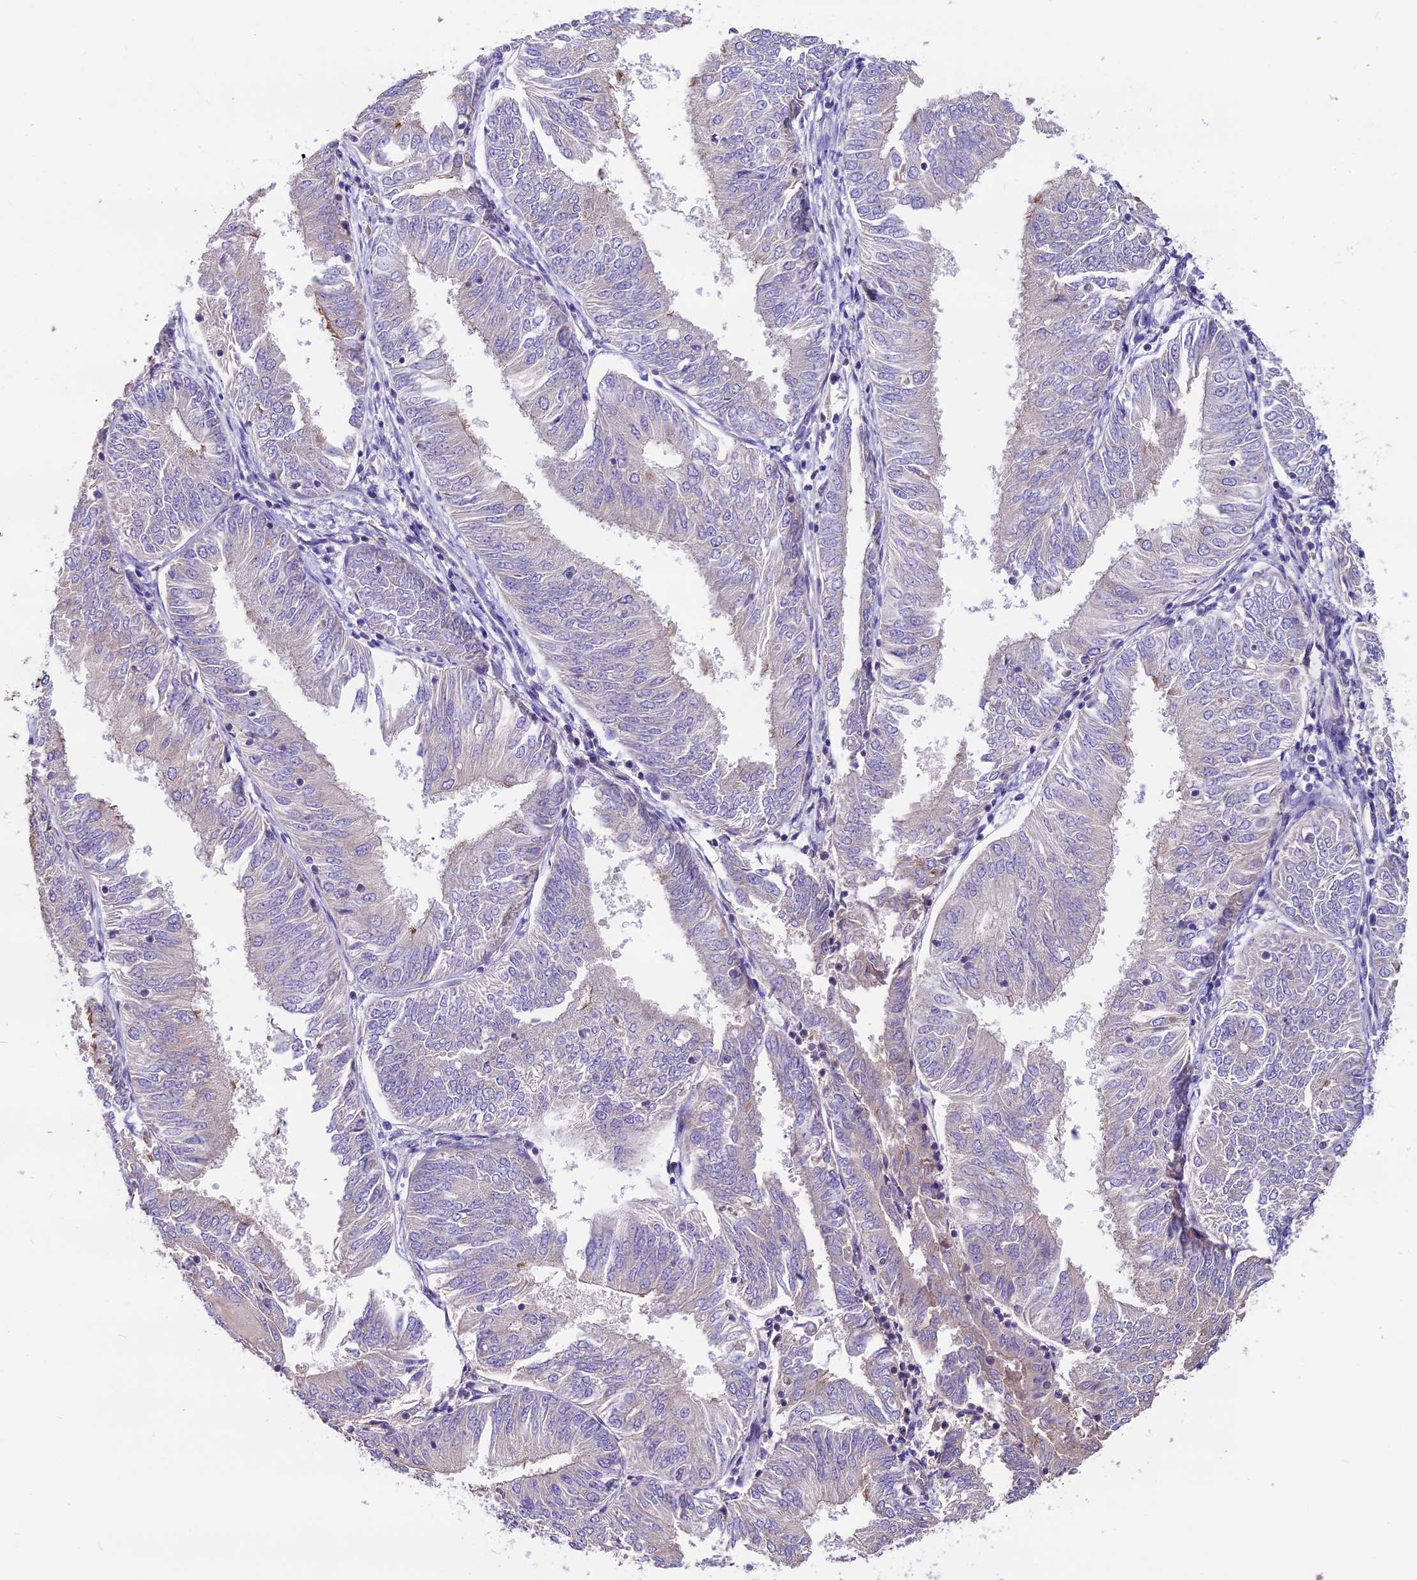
{"staining": {"intensity": "negative", "quantity": "none", "location": "none"}, "tissue": "endometrial cancer", "cell_type": "Tumor cells", "image_type": "cancer", "snomed": [{"axis": "morphology", "description": "Adenocarcinoma, NOS"}, {"axis": "topography", "description": "Endometrium"}], "caption": "High power microscopy micrograph of an IHC image of endometrial adenocarcinoma, revealing no significant staining in tumor cells.", "gene": "ANO3", "patient": {"sex": "female", "age": 58}}